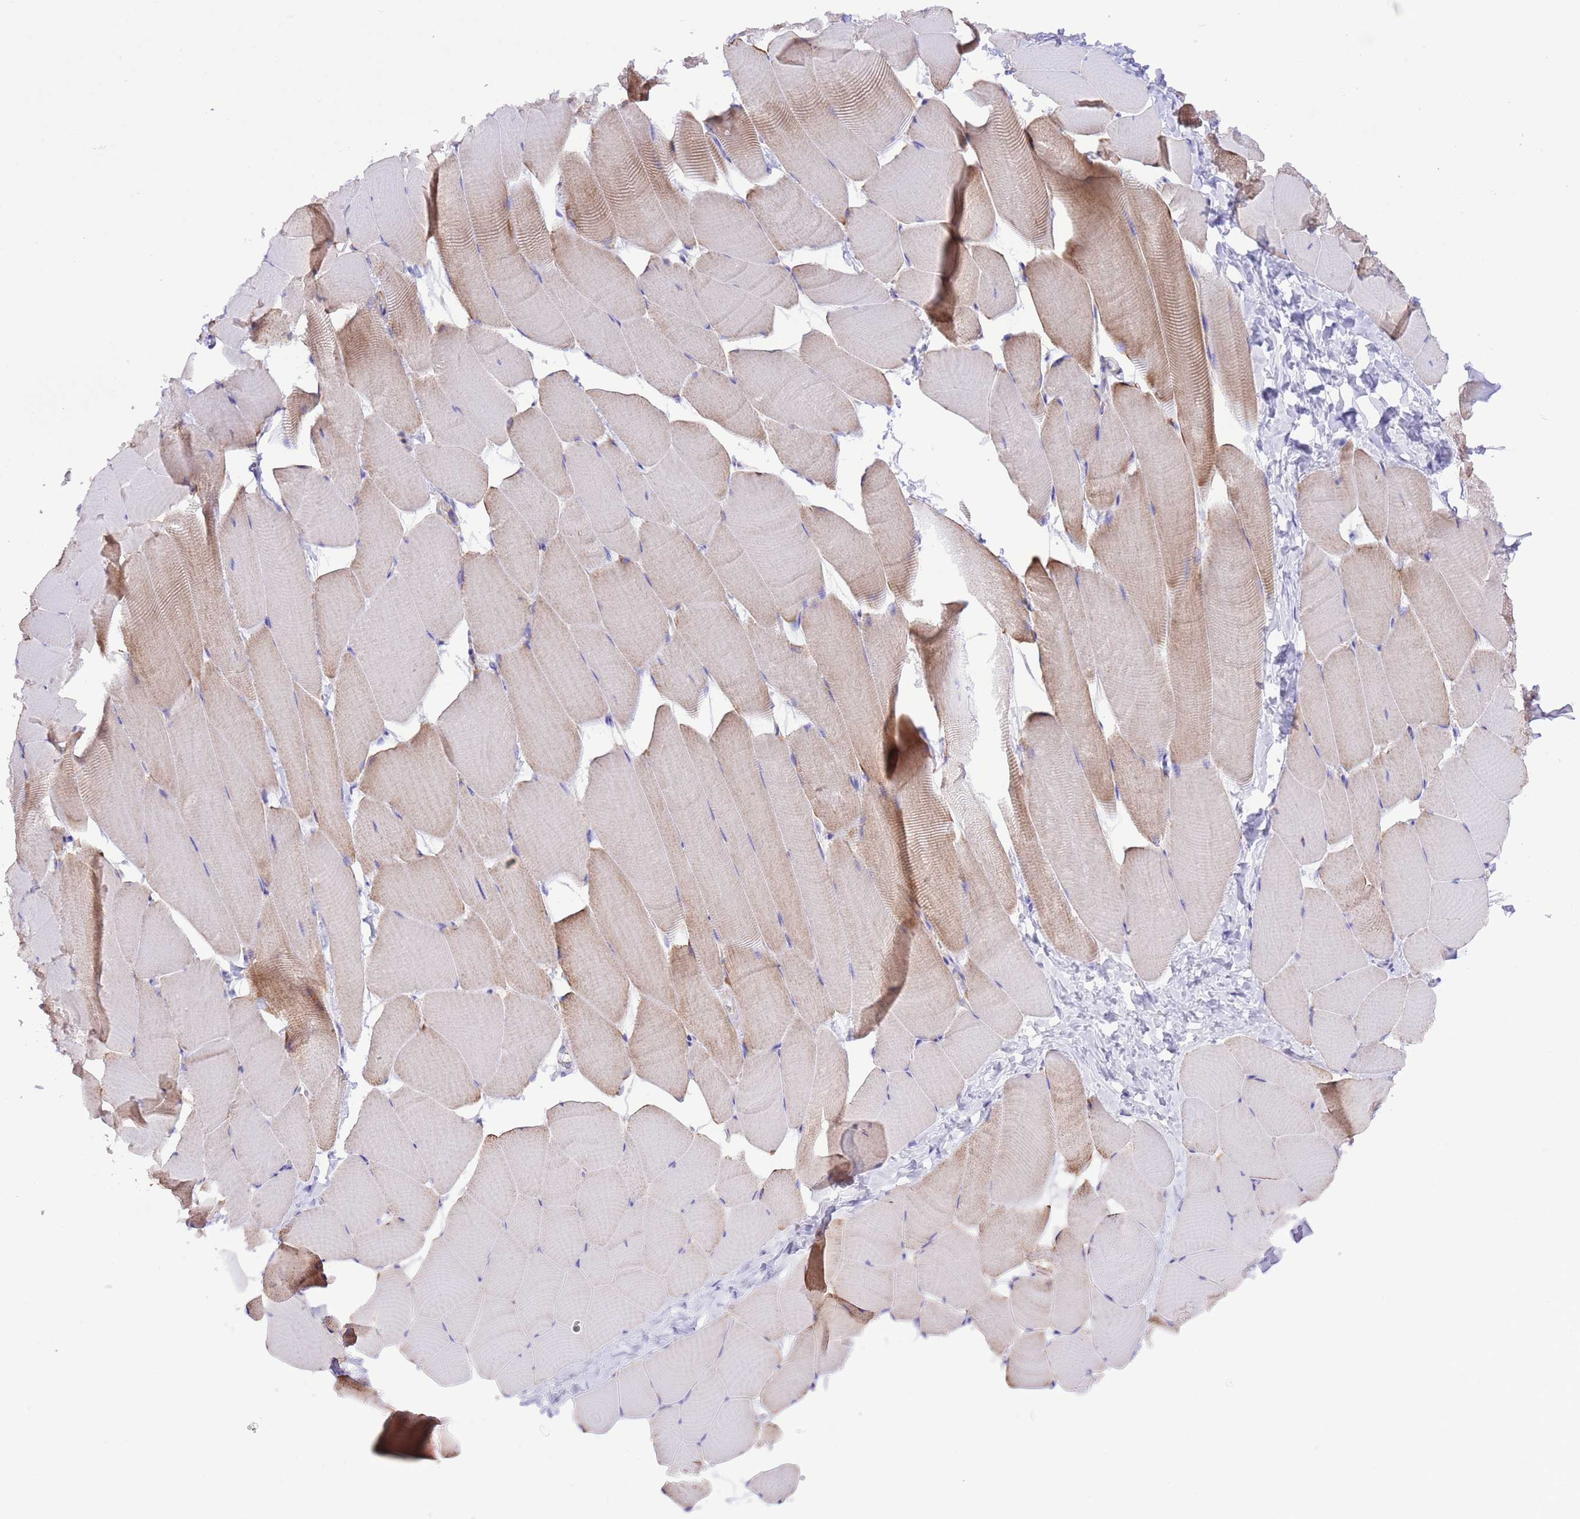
{"staining": {"intensity": "weak", "quantity": "<25%", "location": "cytoplasmic/membranous"}, "tissue": "skeletal muscle", "cell_type": "Myocytes", "image_type": "normal", "snomed": [{"axis": "morphology", "description": "Normal tissue, NOS"}, {"axis": "topography", "description": "Skeletal muscle"}], "caption": "This is a histopathology image of immunohistochemistry staining of normal skeletal muscle, which shows no expression in myocytes.", "gene": "SS18L2", "patient": {"sex": "male", "age": 25}}